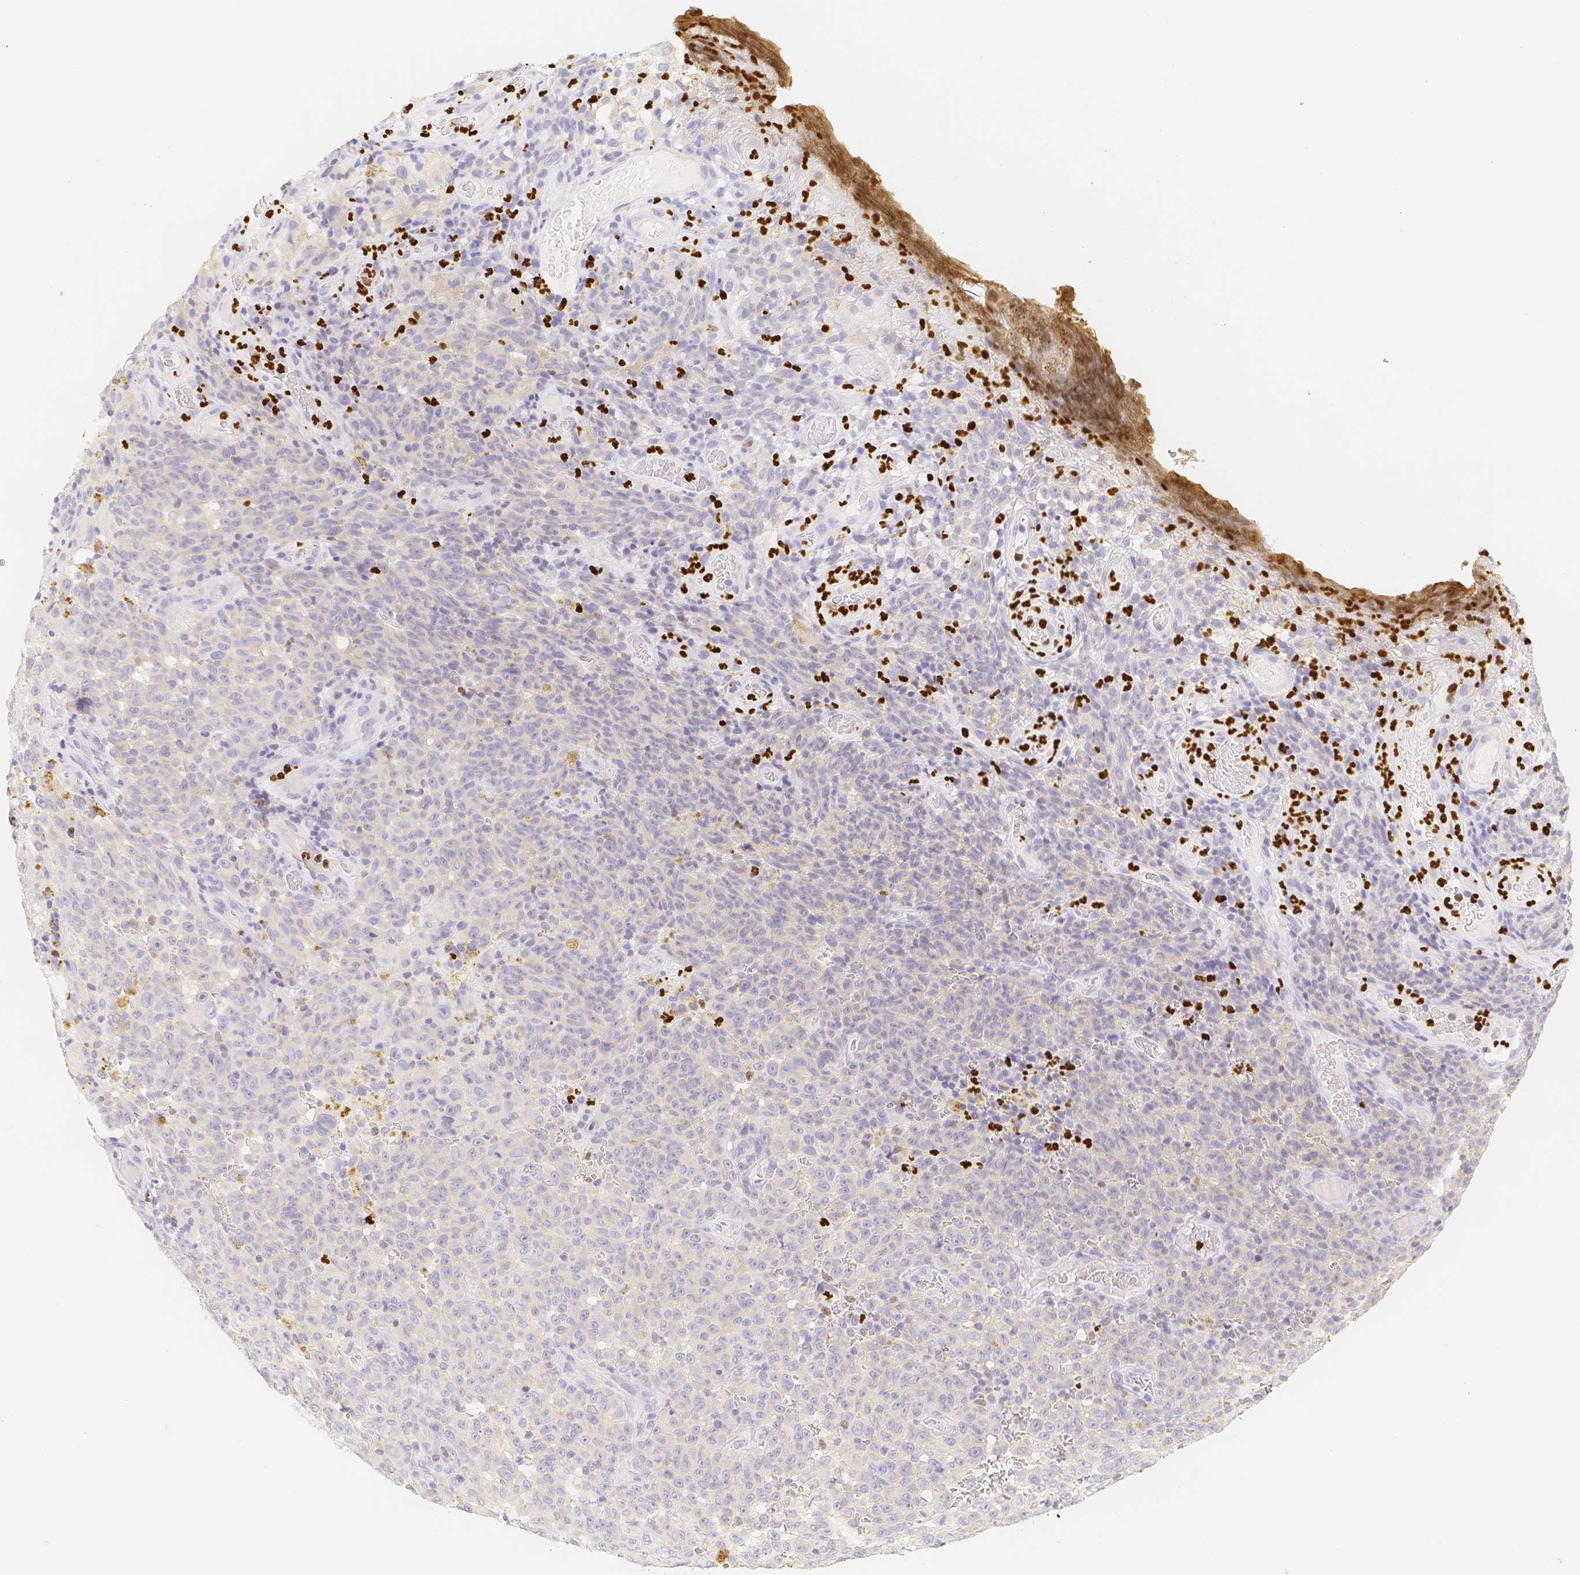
{"staining": {"intensity": "negative", "quantity": "none", "location": "none"}, "tissue": "melanoma", "cell_type": "Tumor cells", "image_type": "cancer", "snomed": [{"axis": "morphology", "description": "Malignant melanoma, NOS"}, {"axis": "topography", "description": "Skin"}], "caption": "This is a histopathology image of IHC staining of malignant melanoma, which shows no staining in tumor cells.", "gene": "PADI4", "patient": {"sex": "female", "age": 82}}